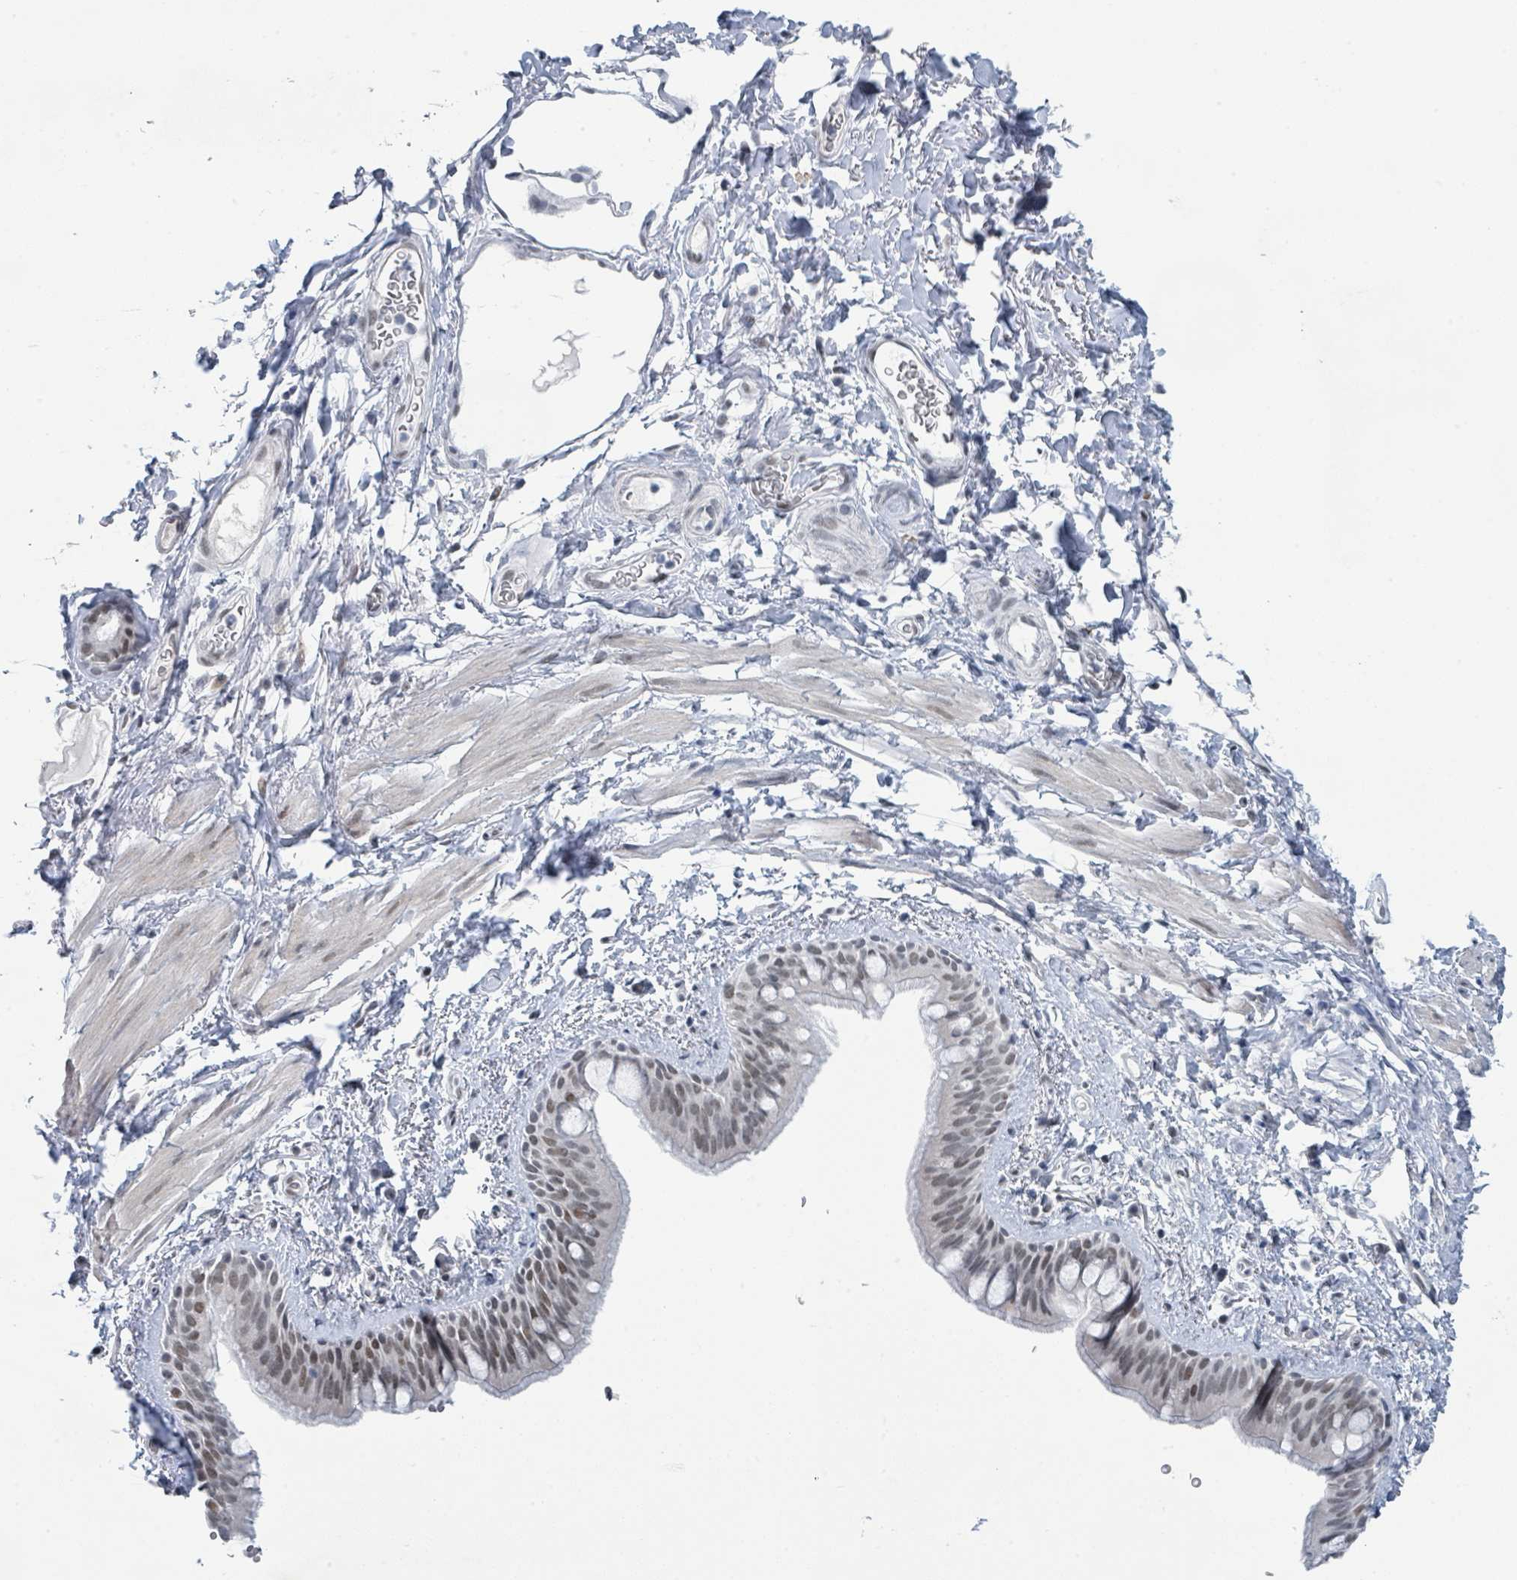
{"staining": {"intensity": "moderate", "quantity": "25%-75%", "location": "nuclear"}, "tissue": "bronchus", "cell_type": "Respiratory epithelial cells", "image_type": "normal", "snomed": [{"axis": "morphology", "description": "Normal tissue, NOS"}, {"axis": "morphology", "description": "Squamous cell carcinoma, NOS"}, {"axis": "topography", "description": "Bronchus"}, {"axis": "topography", "description": "Lung"}], "caption": "A brown stain highlights moderate nuclear positivity of a protein in respiratory epithelial cells of unremarkable bronchus. (DAB IHC, brown staining for protein, blue staining for nuclei).", "gene": "EHMT2", "patient": {"sex": "female", "age": 70}}